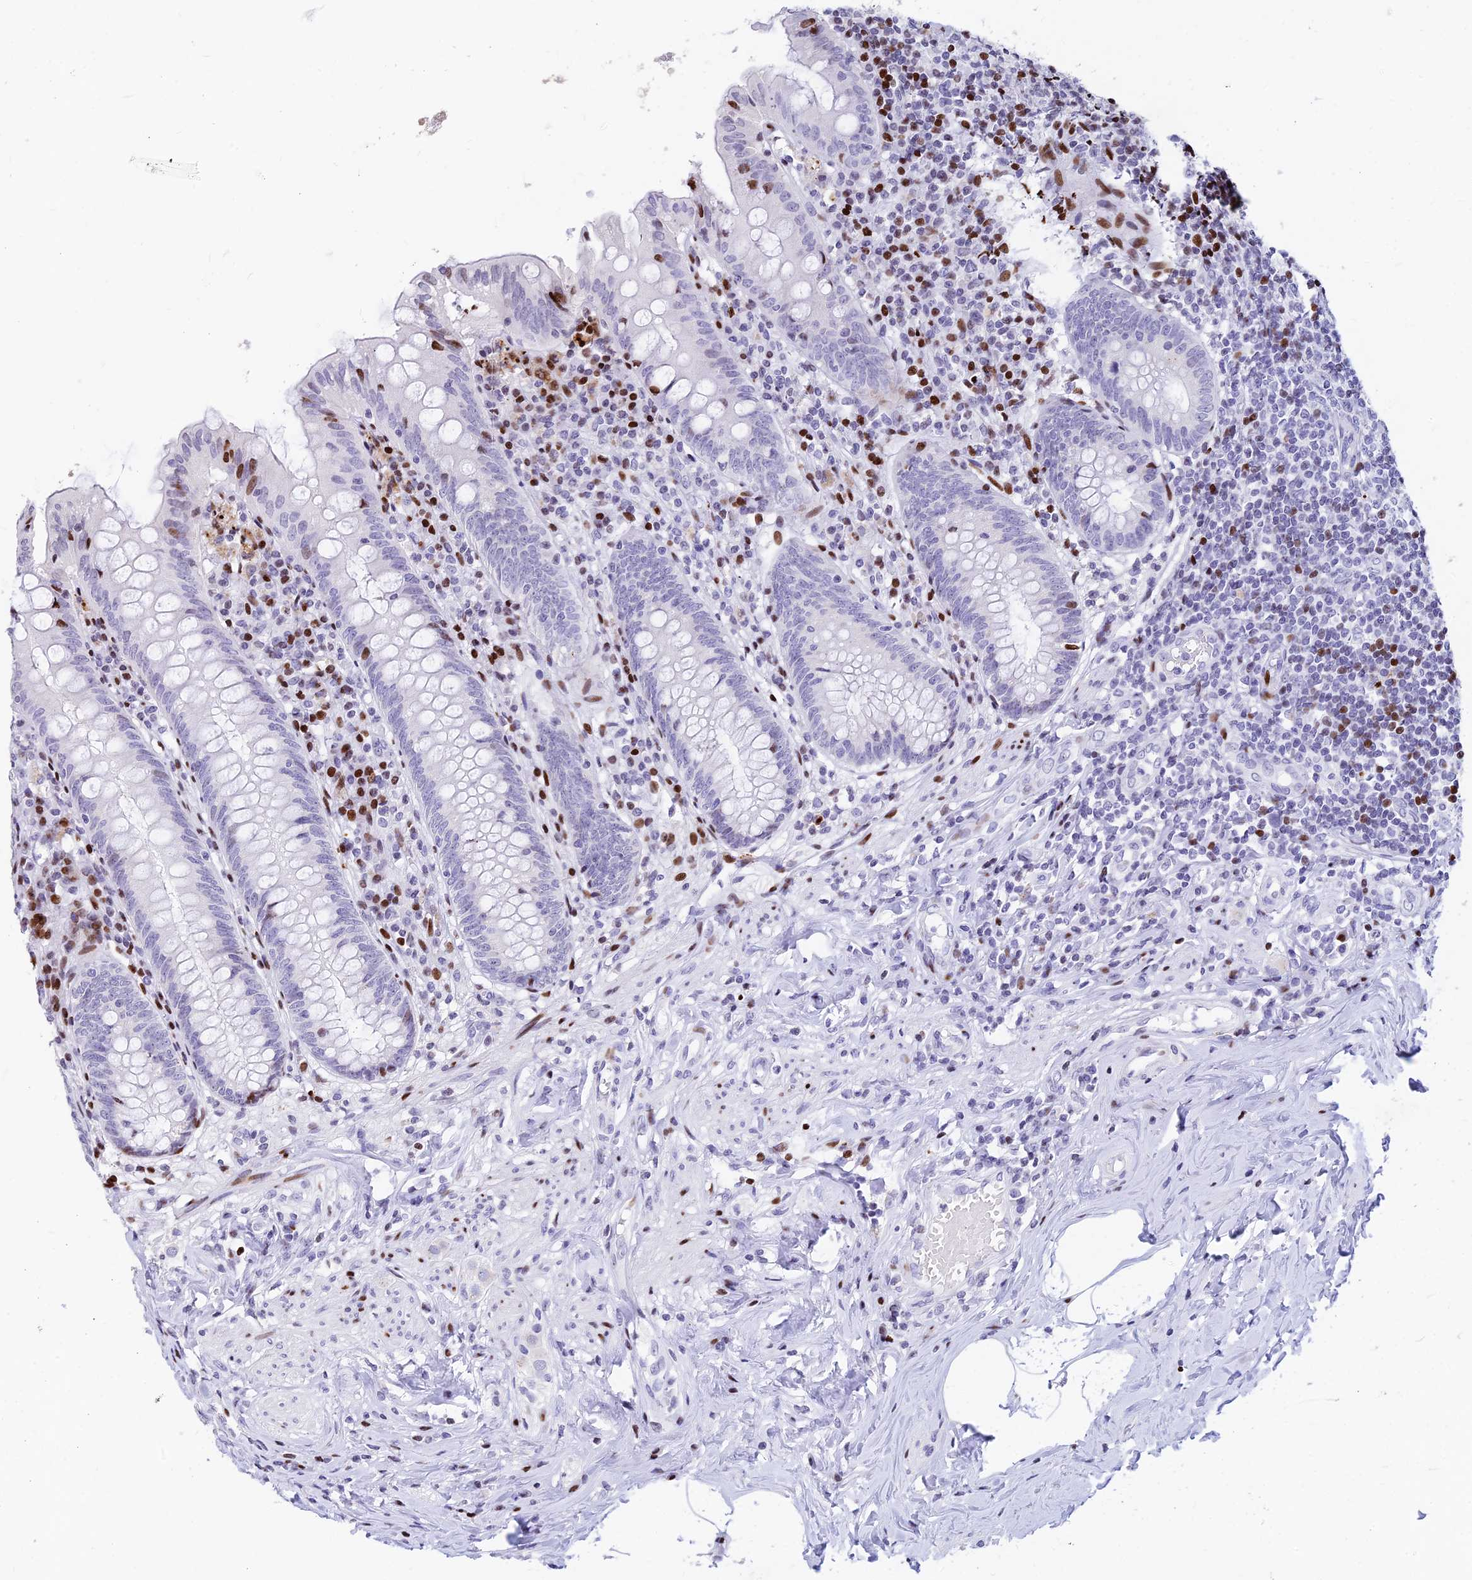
{"staining": {"intensity": "moderate", "quantity": "<25%", "location": "nuclear"}, "tissue": "appendix", "cell_type": "Glandular cells", "image_type": "normal", "snomed": [{"axis": "morphology", "description": "Normal tissue, NOS"}, {"axis": "topography", "description": "Appendix"}], "caption": "Benign appendix demonstrates moderate nuclear positivity in approximately <25% of glandular cells, visualized by immunohistochemistry.", "gene": "PRPS1", "patient": {"sex": "female", "age": 54}}